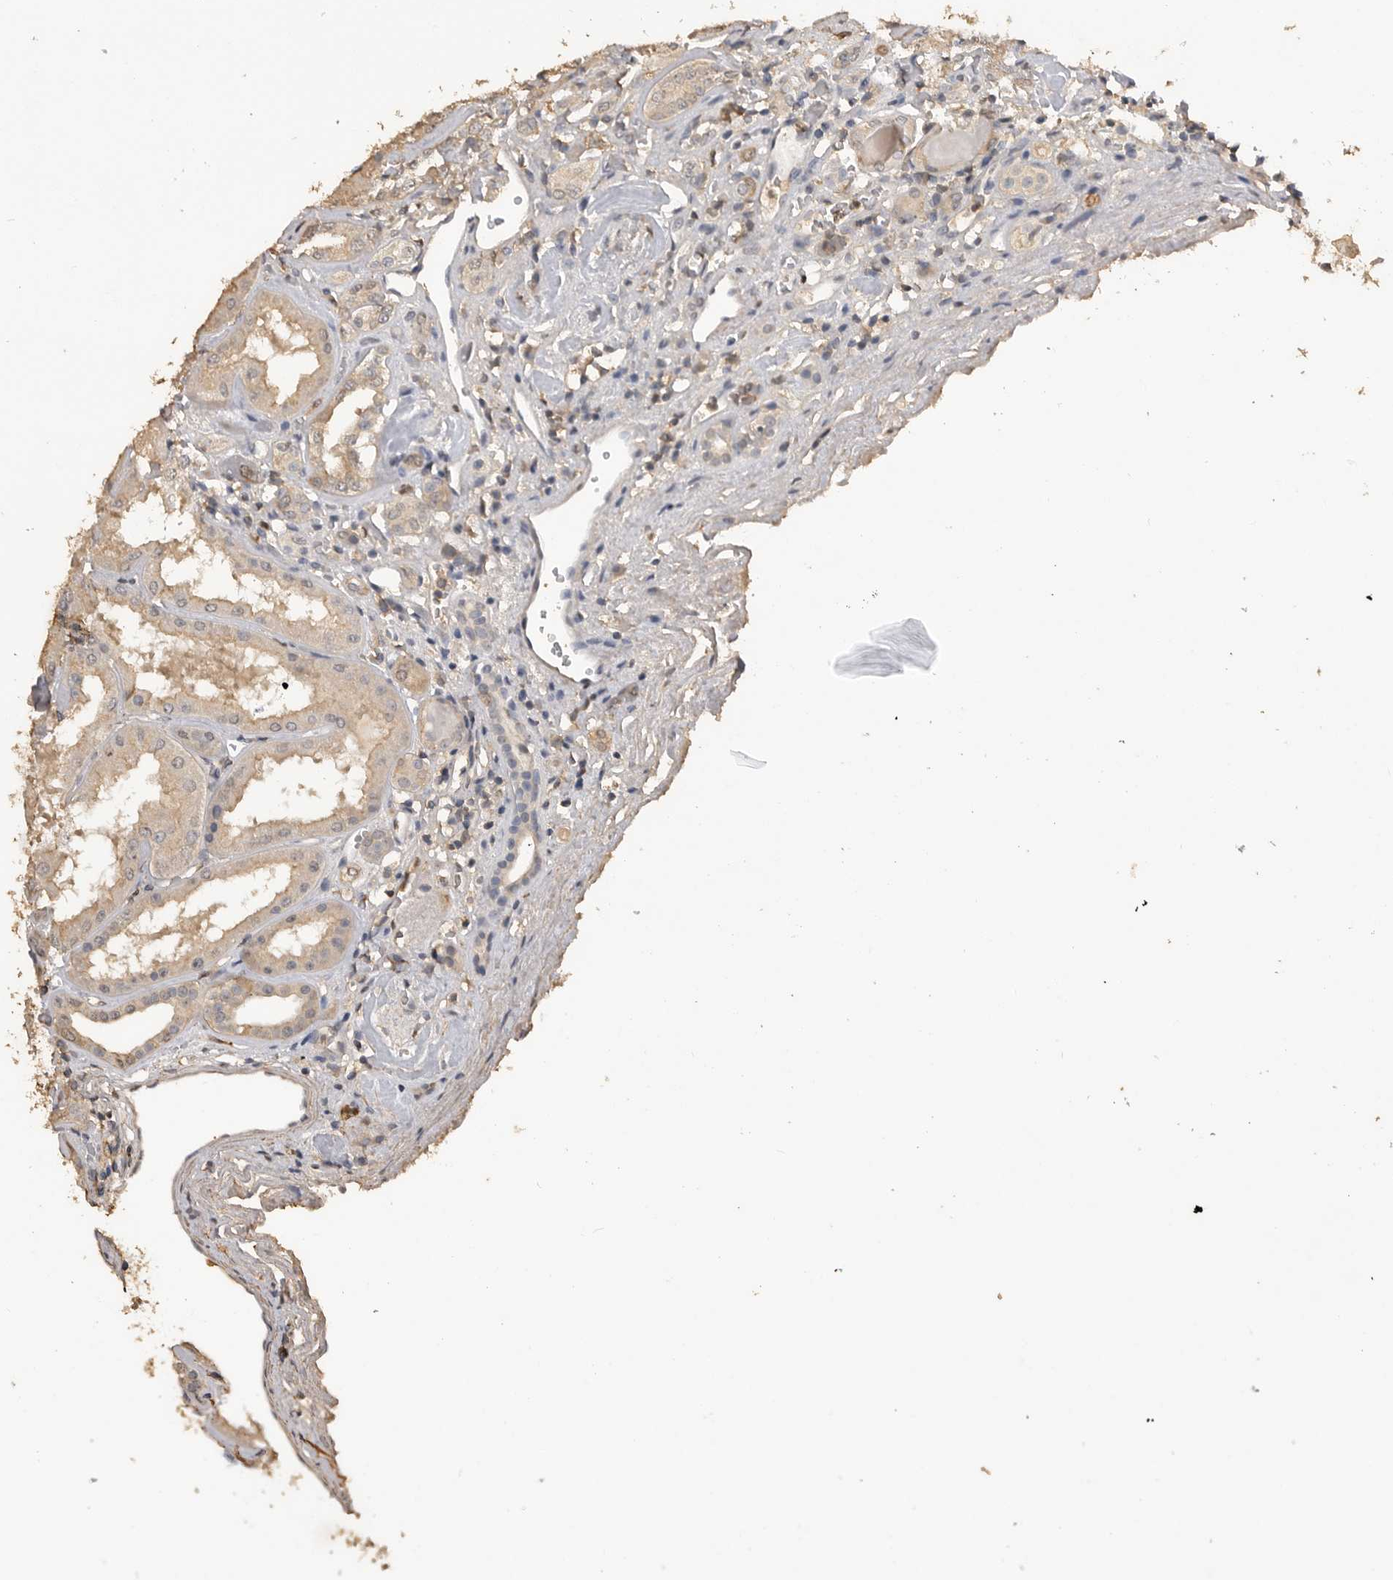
{"staining": {"intensity": "weak", "quantity": "<25%", "location": "nuclear"}, "tissue": "kidney", "cell_type": "Cells in glomeruli", "image_type": "normal", "snomed": [{"axis": "morphology", "description": "Normal tissue, NOS"}, {"axis": "topography", "description": "Kidney"}], "caption": "DAB (3,3'-diaminobenzidine) immunohistochemical staining of benign kidney displays no significant staining in cells in glomeruli. The staining is performed using DAB brown chromogen with nuclei counter-stained in using hematoxylin.", "gene": "MAP2K1", "patient": {"sex": "female", "age": 56}}